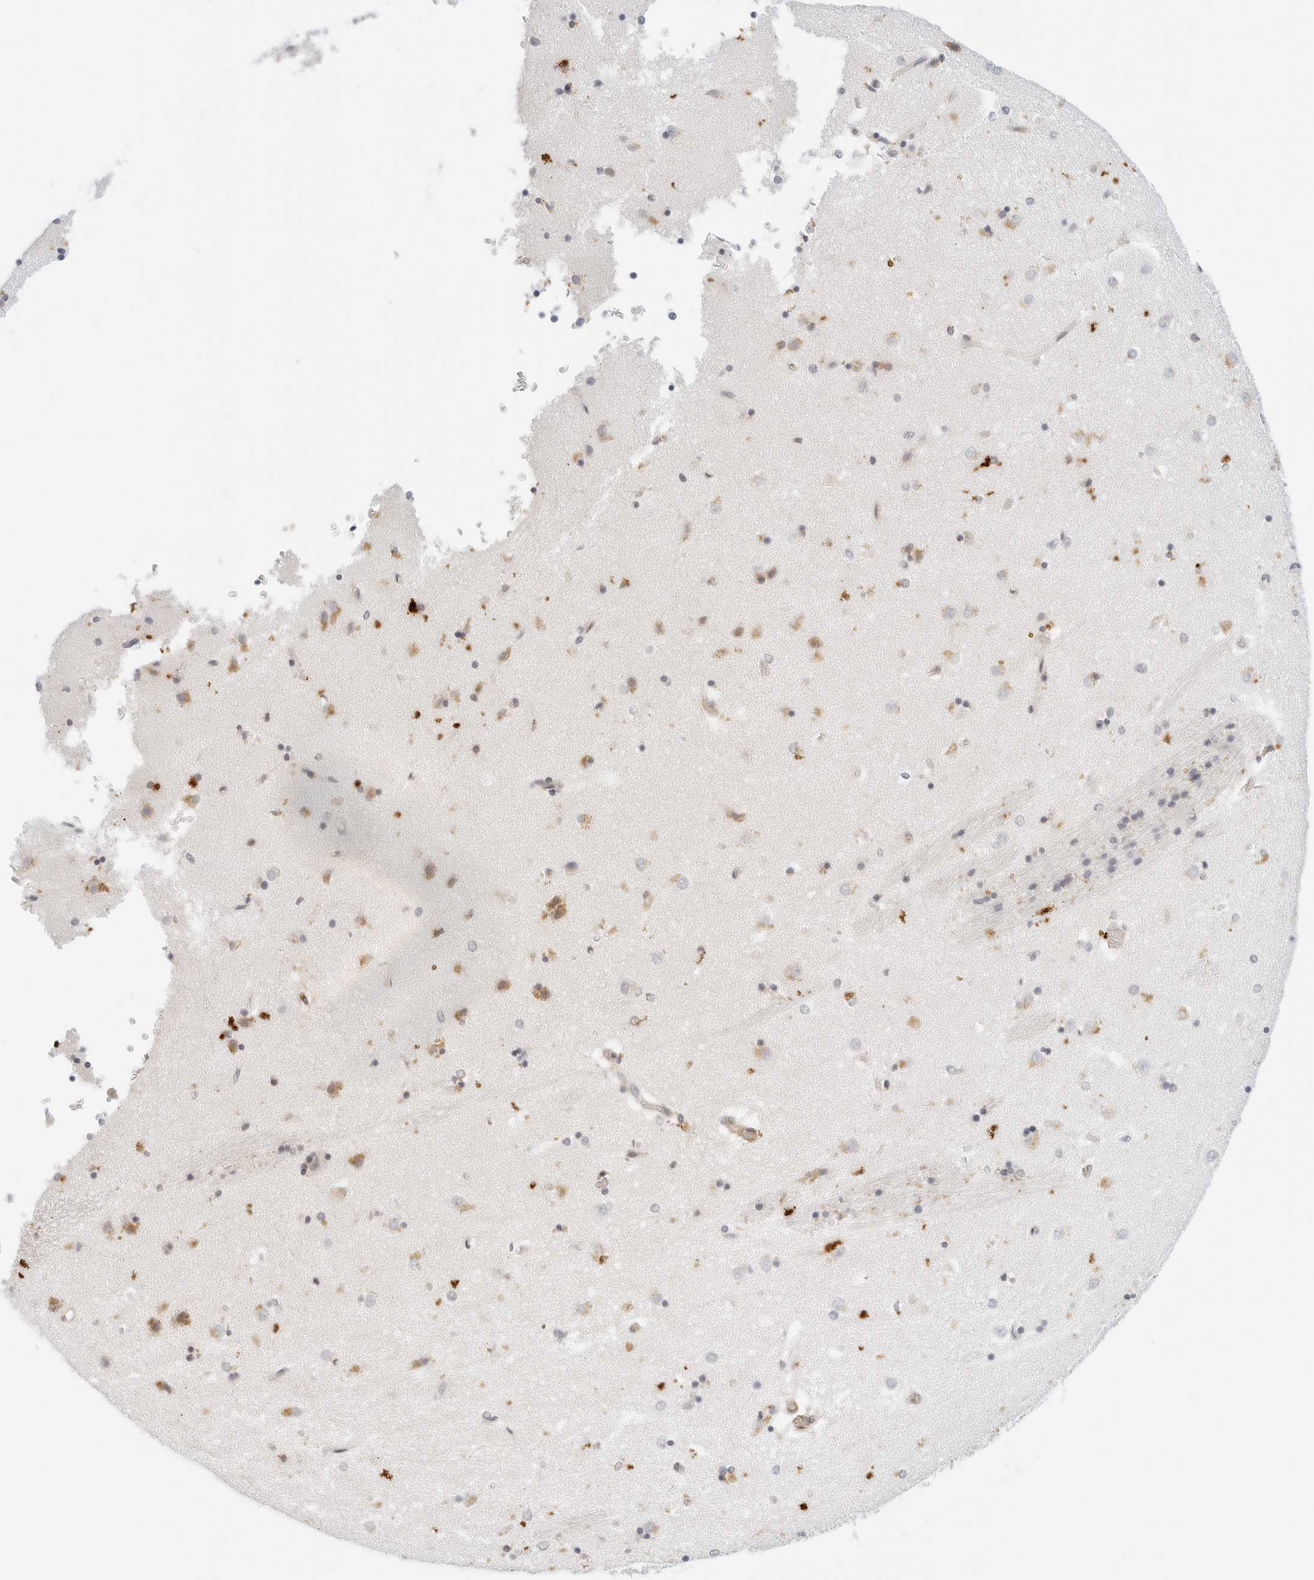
{"staining": {"intensity": "strong", "quantity": "<25%", "location": "cytoplasmic/membranous"}, "tissue": "caudate", "cell_type": "Glial cells", "image_type": "normal", "snomed": [{"axis": "morphology", "description": "Normal tissue, NOS"}, {"axis": "topography", "description": "Lateral ventricle wall"}], "caption": "Immunohistochemical staining of benign human caudate shows strong cytoplasmic/membranous protein expression in approximately <25% of glial cells.", "gene": "PKDCC", "patient": {"sex": "male", "age": 70}}